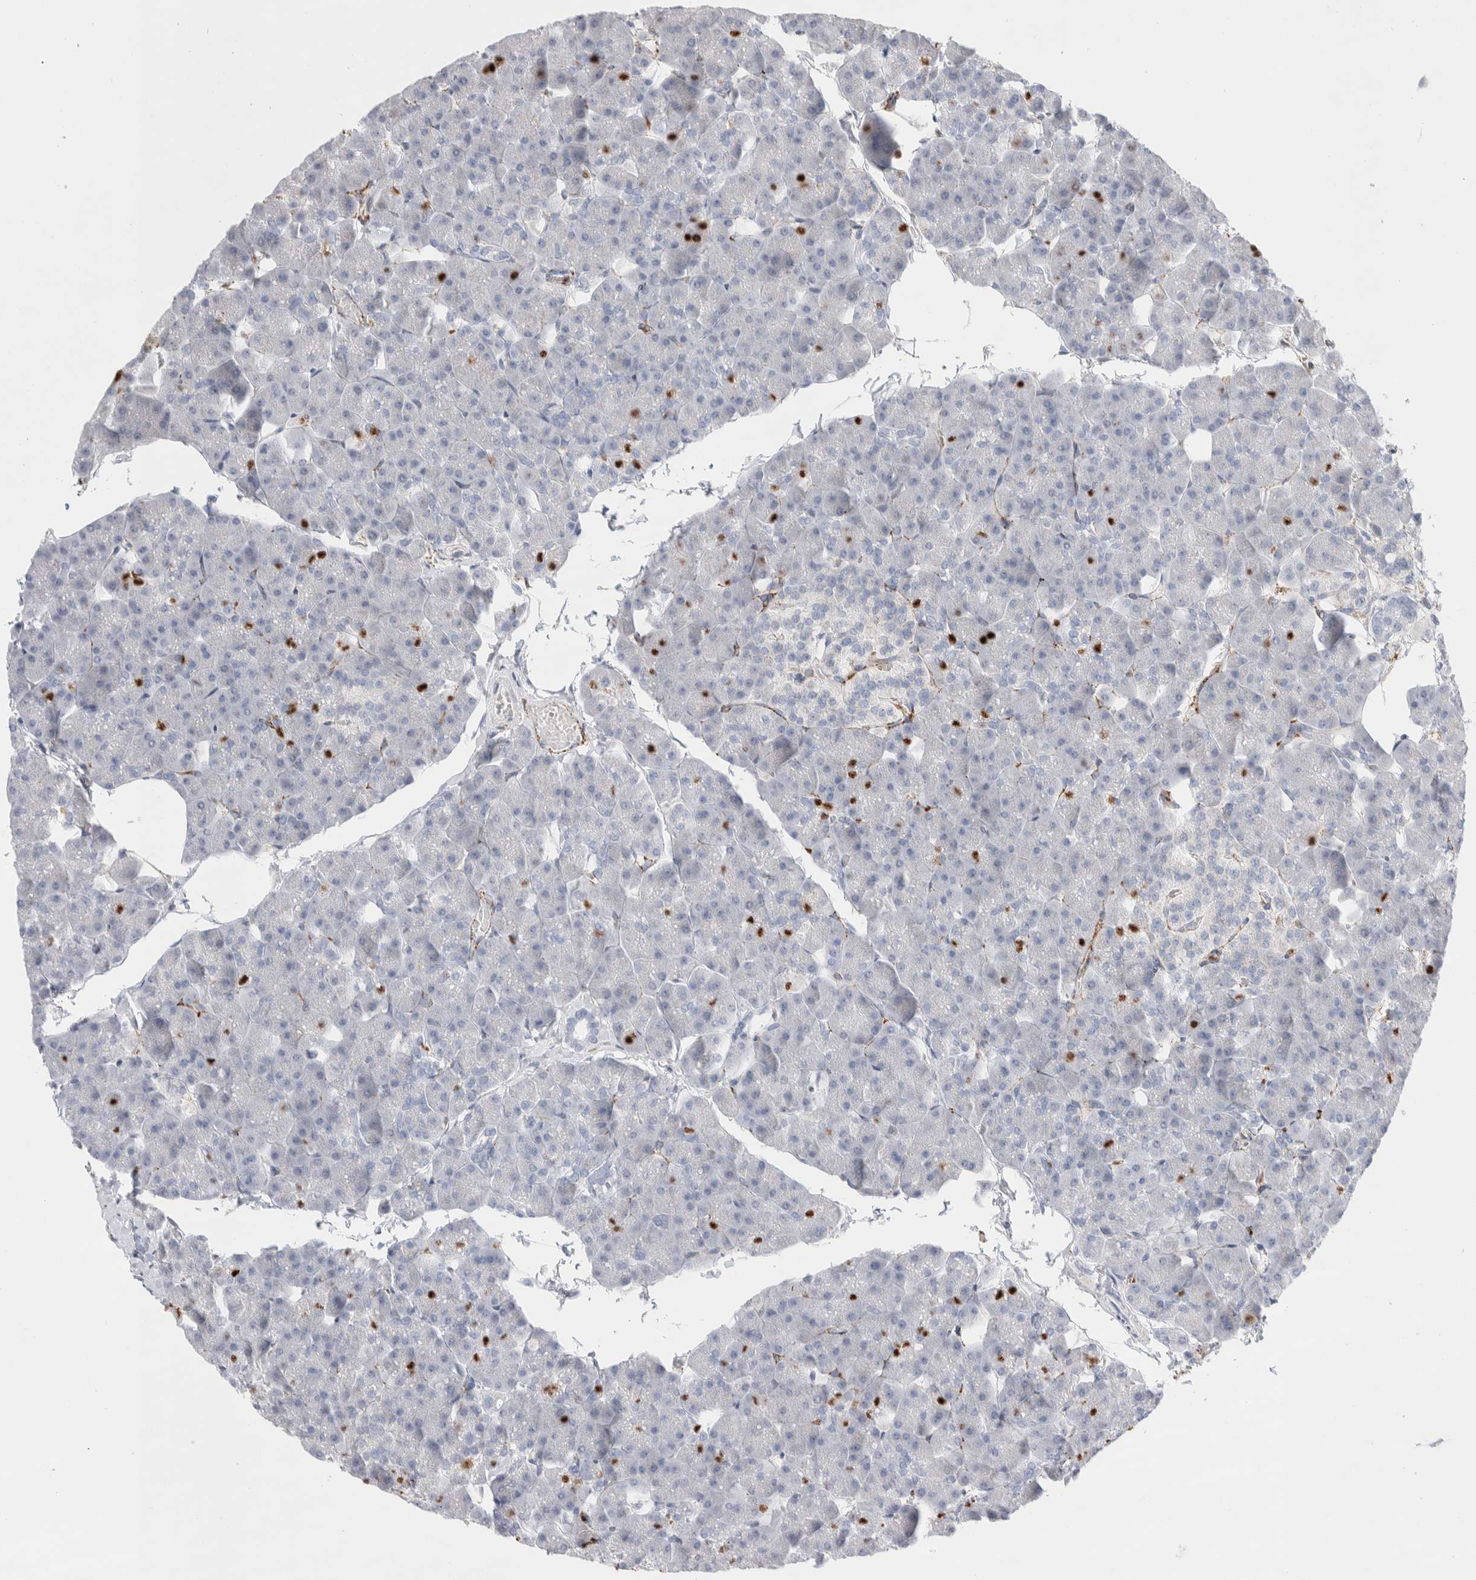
{"staining": {"intensity": "strong", "quantity": "<25%", "location": "cytoplasmic/membranous,nuclear"}, "tissue": "pancreas", "cell_type": "Exocrine glandular cells", "image_type": "normal", "snomed": [{"axis": "morphology", "description": "Normal tissue, NOS"}, {"axis": "topography", "description": "Pancreas"}], "caption": "Exocrine glandular cells display strong cytoplasmic/membranous,nuclear expression in about <25% of cells in benign pancreas.", "gene": "SEPTIN4", "patient": {"sex": "male", "age": 35}}